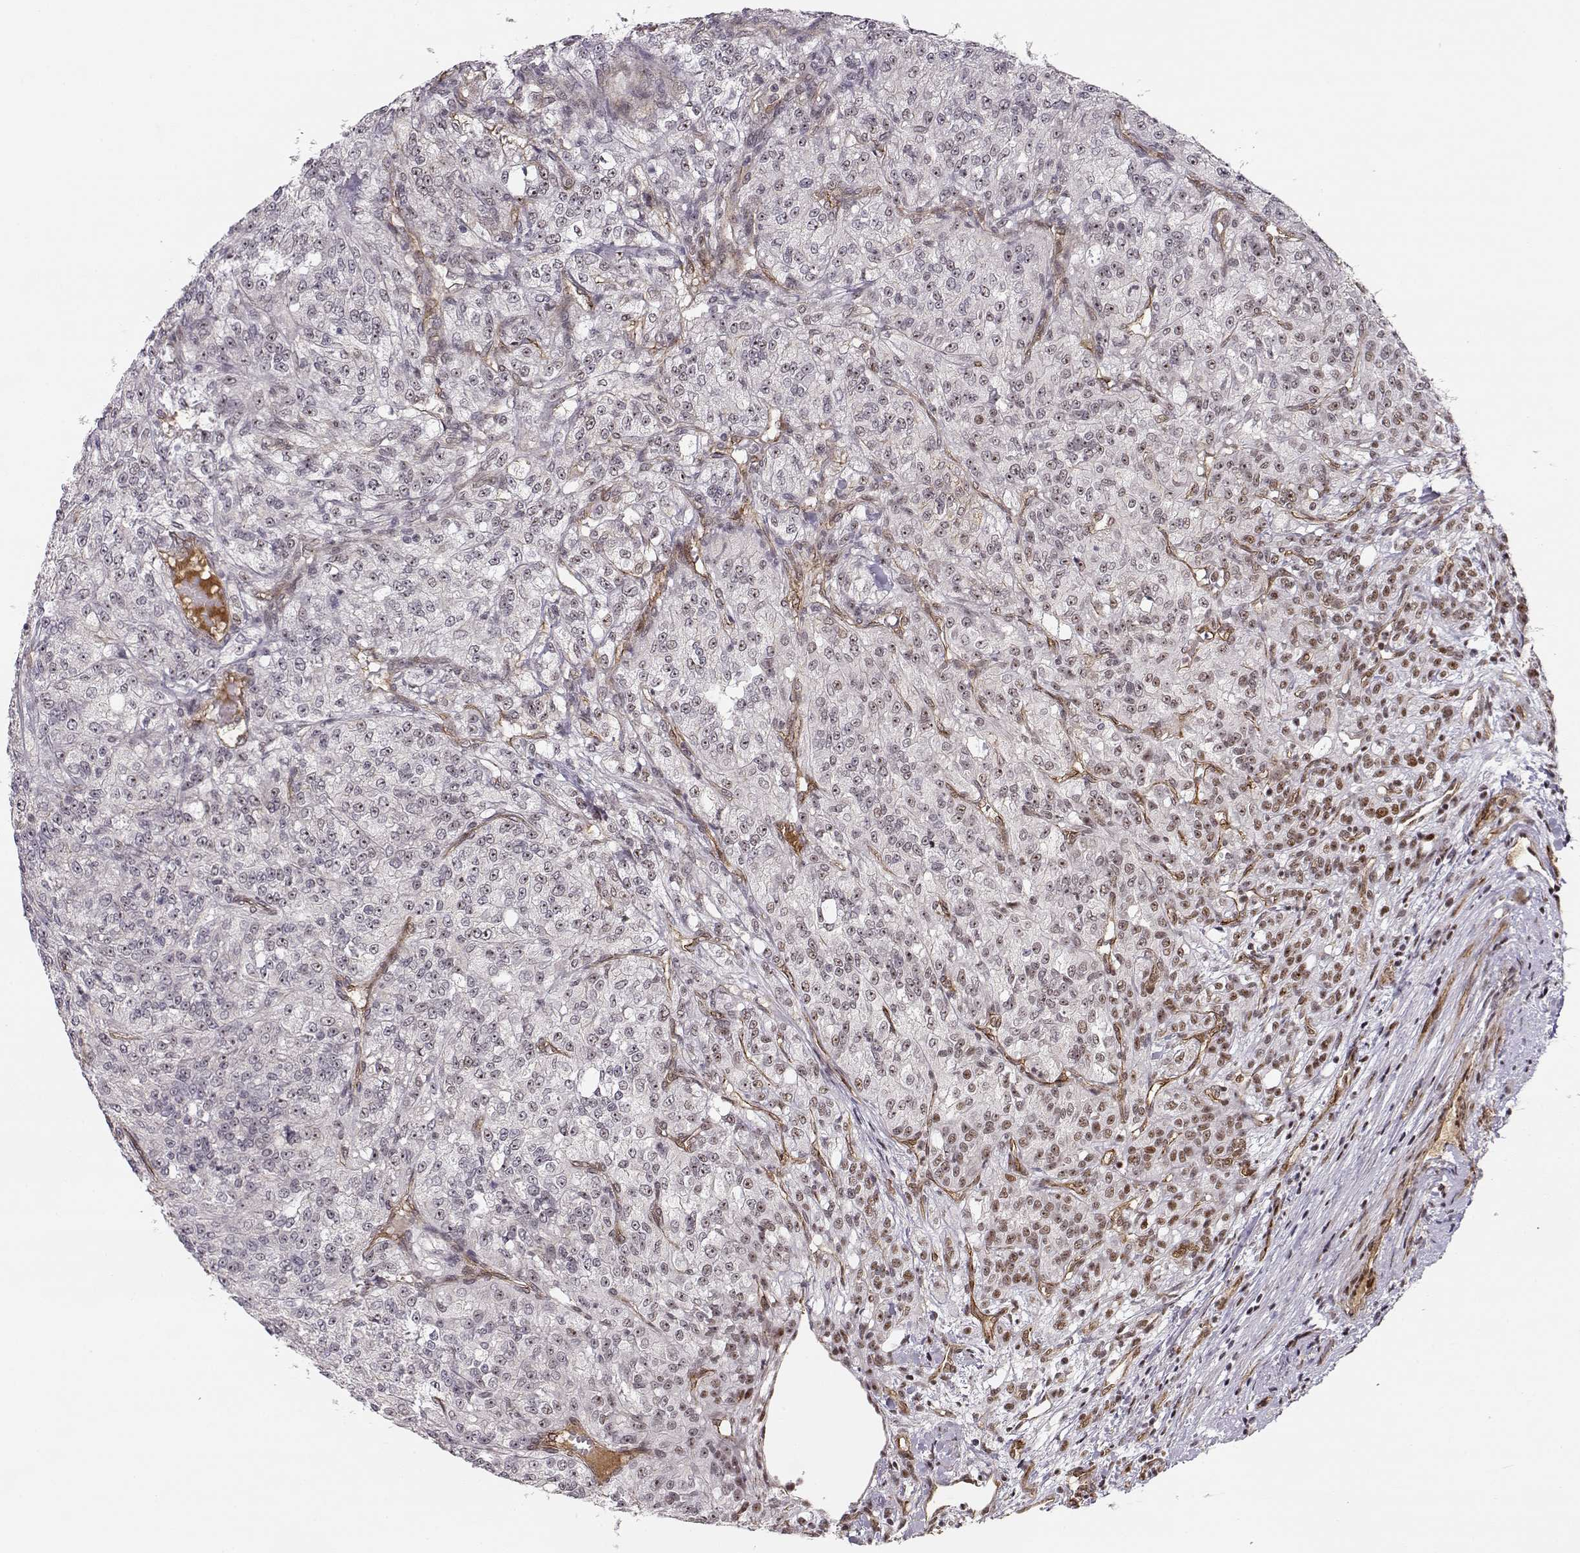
{"staining": {"intensity": "moderate", "quantity": "<25%", "location": "nuclear"}, "tissue": "renal cancer", "cell_type": "Tumor cells", "image_type": "cancer", "snomed": [{"axis": "morphology", "description": "Adenocarcinoma, NOS"}, {"axis": "topography", "description": "Kidney"}], "caption": "The histopathology image displays immunohistochemical staining of adenocarcinoma (renal). There is moderate nuclear staining is present in approximately <25% of tumor cells.", "gene": "CIR1", "patient": {"sex": "female", "age": 63}}